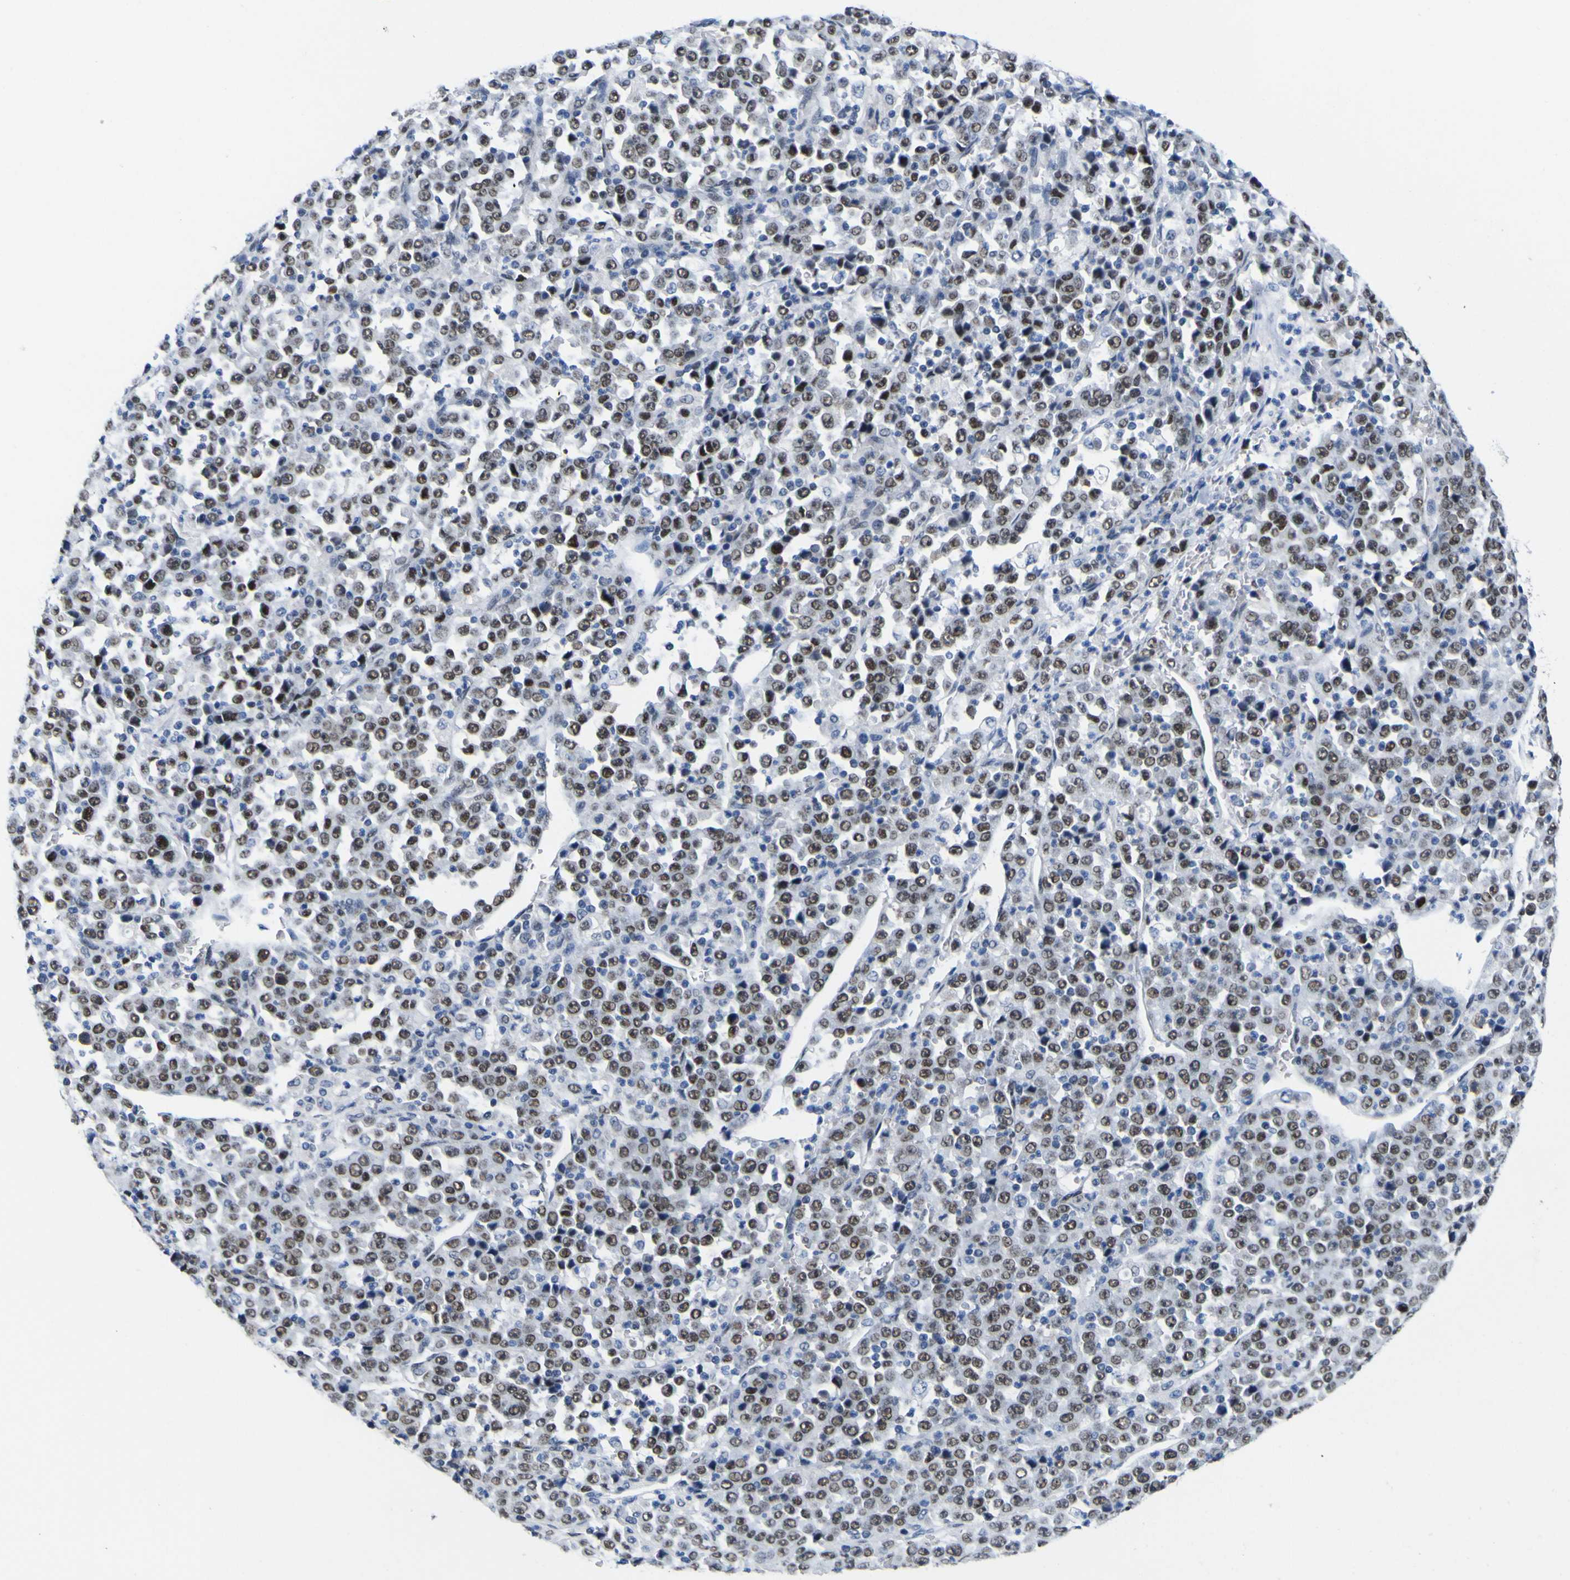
{"staining": {"intensity": "moderate", "quantity": ">75%", "location": "nuclear"}, "tissue": "stomach cancer", "cell_type": "Tumor cells", "image_type": "cancer", "snomed": [{"axis": "morphology", "description": "Normal tissue, NOS"}, {"axis": "morphology", "description": "Adenocarcinoma, NOS"}, {"axis": "topography", "description": "Stomach, upper"}, {"axis": "topography", "description": "Stomach"}], "caption": "Protein analysis of stomach adenocarcinoma tissue exhibits moderate nuclear positivity in approximately >75% of tumor cells. The protein of interest is shown in brown color, while the nuclei are stained blue.", "gene": "MBD3", "patient": {"sex": "male", "age": 59}}